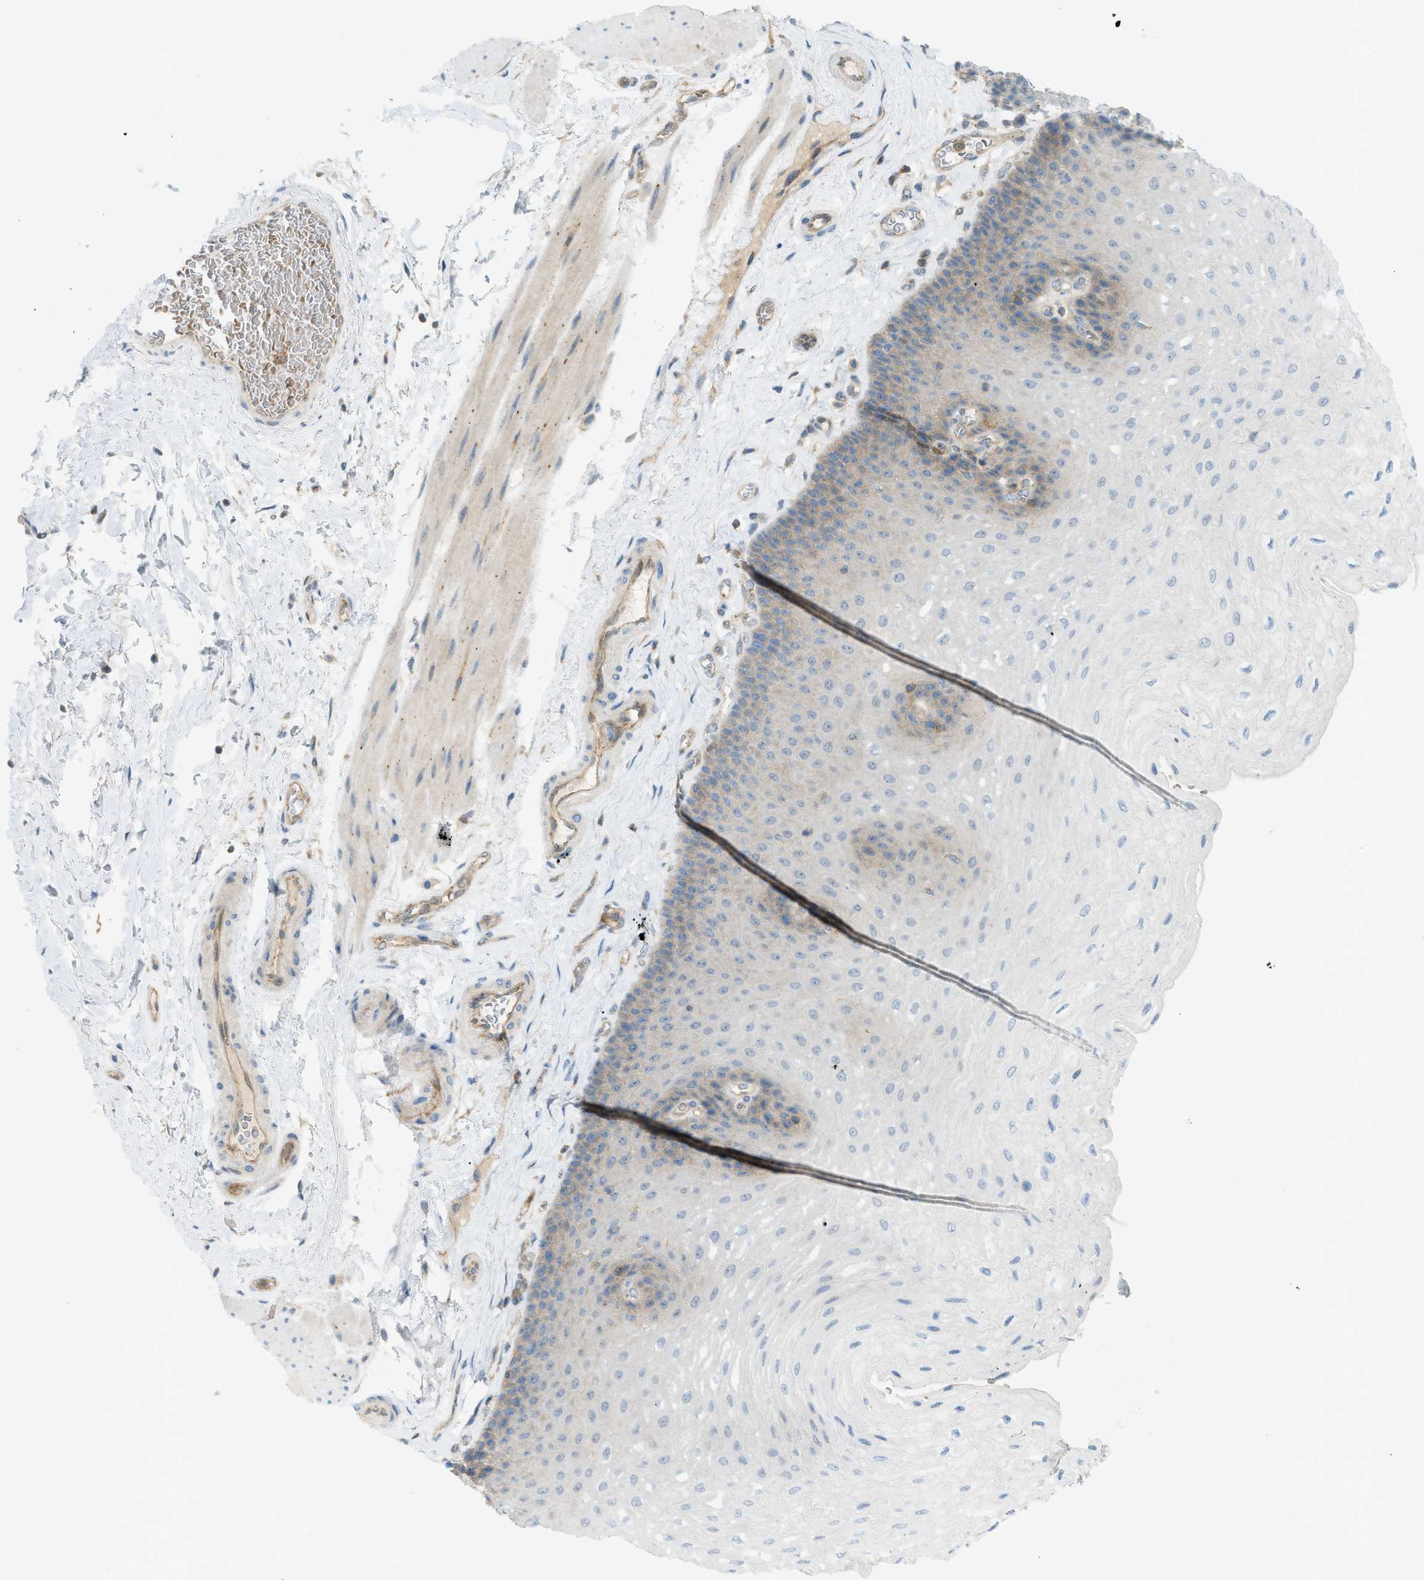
{"staining": {"intensity": "weak", "quantity": "<25%", "location": "cytoplasmic/membranous"}, "tissue": "esophagus", "cell_type": "Squamous epithelial cells", "image_type": "normal", "snomed": [{"axis": "morphology", "description": "Normal tissue, NOS"}, {"axis": "topography", "description": "Esophagus"}], "caption": "IHC of normal esophagus shows no positivity in squamous epithelial cells. (DAB immunohistochemistry (IHC) with hematoxylin counter stain).", "gene": "GRK6", "patient": {"sex": "female", "age": 72}}